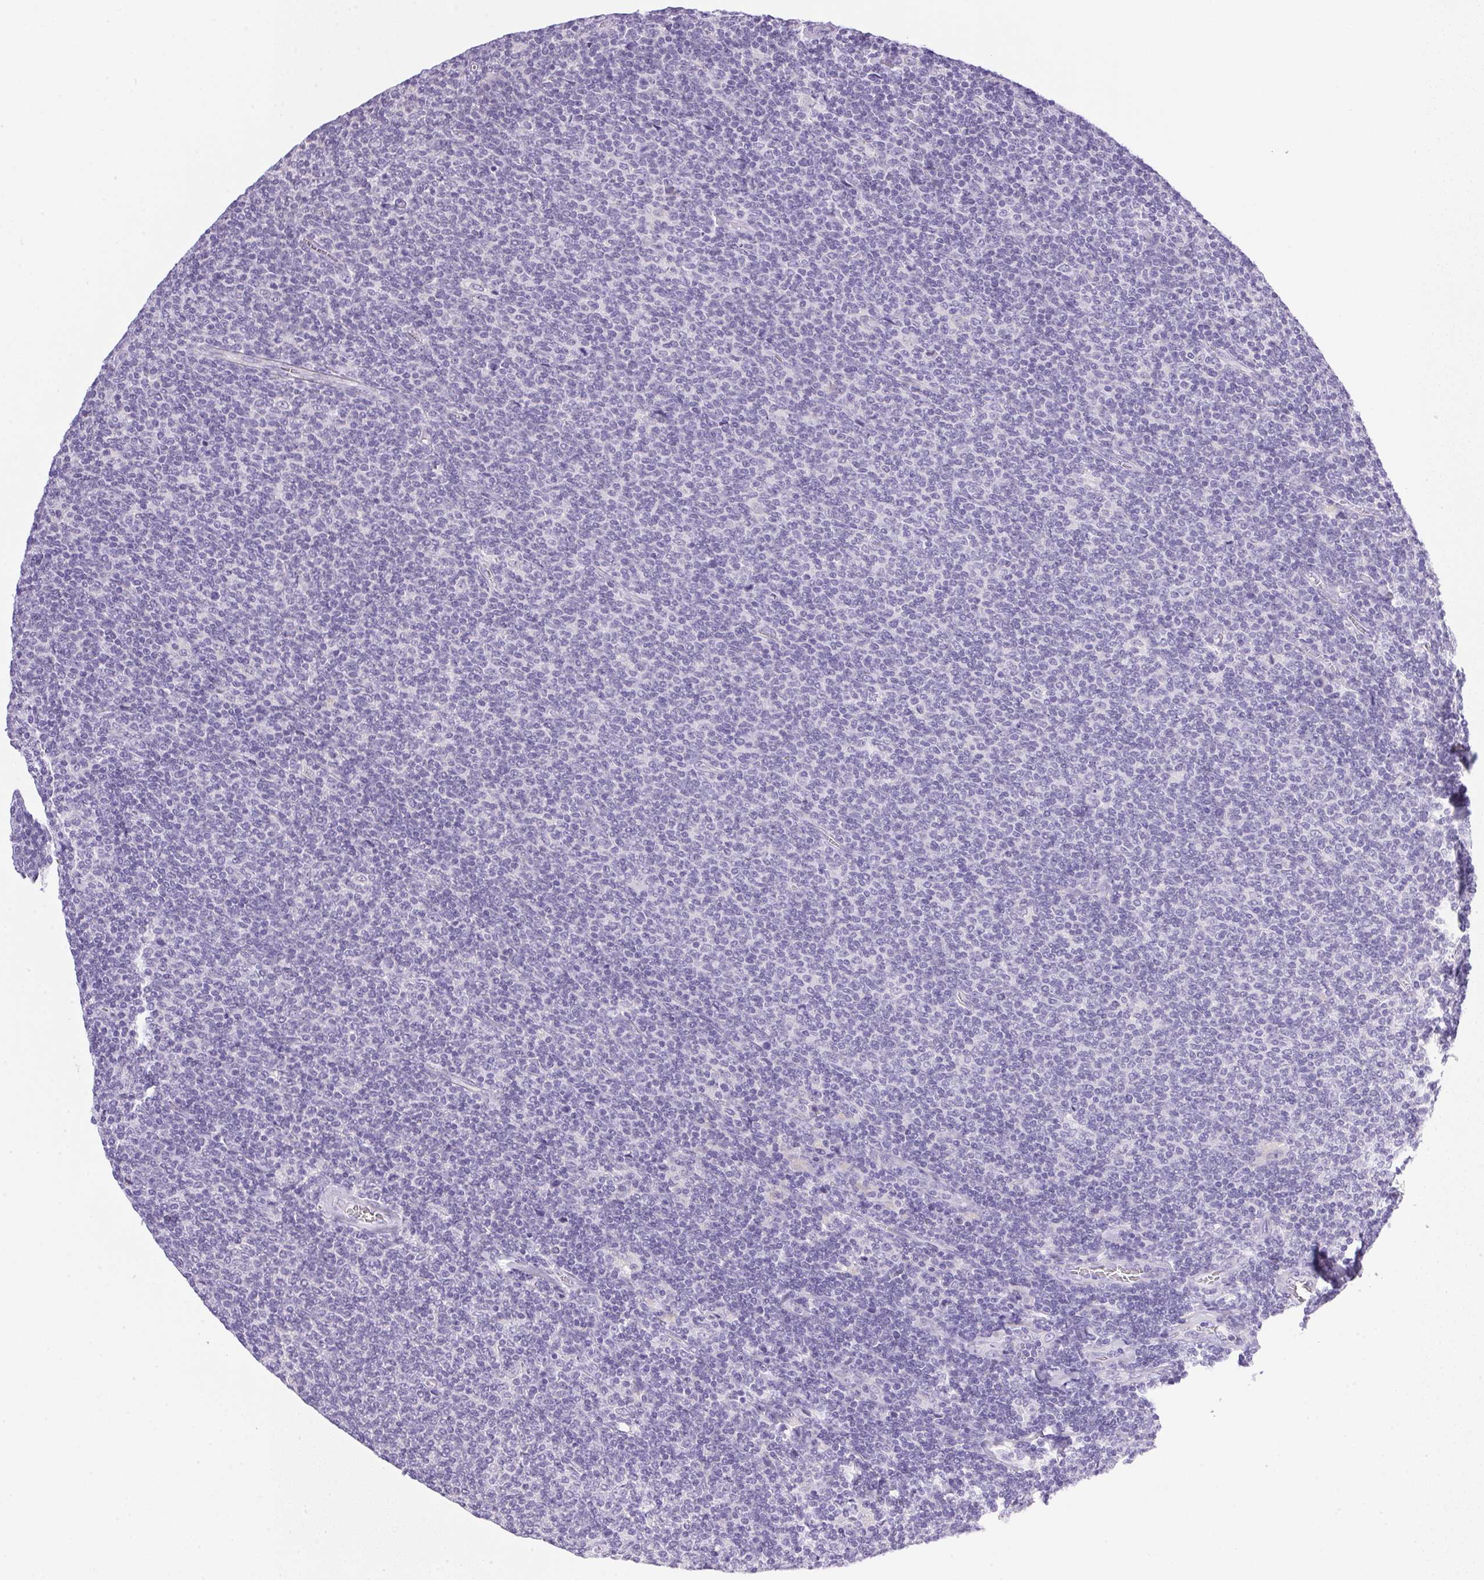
{"staining": {"intensity": "negative", "quantity": "none", "location": "none"}, "tissue": "lymphoma", "cell_type": "Tumor cells", "image_type": "cancer", "snomed": [{"axis": "morphology", "description": "Malignant lymphoma, non-Hodgkin's type, Low grade"}, {"axis": "topography", "description": "Lymph node"}], "caption": "There is no significant expression in tumor cells of lymphoma.", "gene": "ATP6V0A4", "patient": {"sex": "male", "age": 52}}